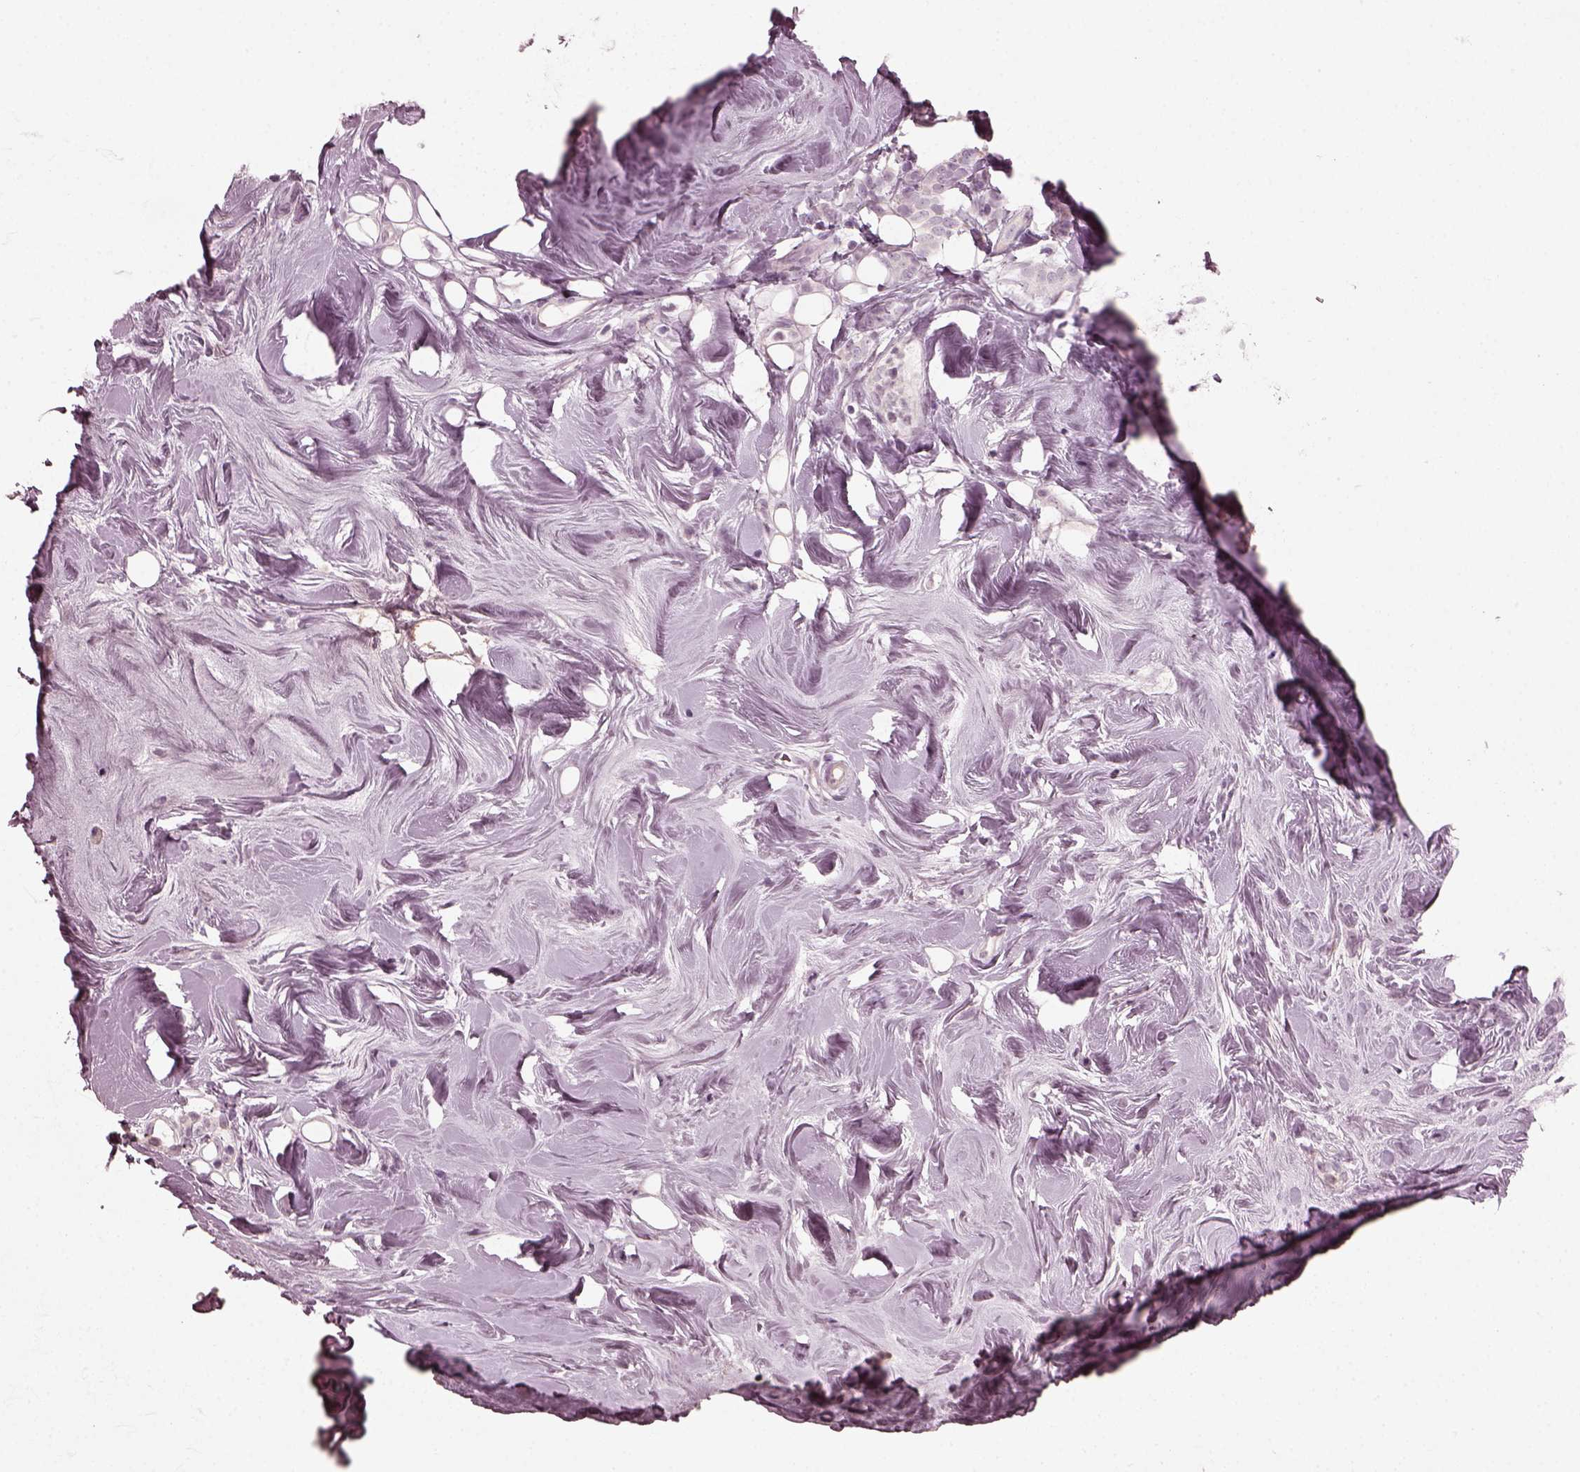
{"staining": {"intensity": "negative", "quantity": "none", "location": "none"}, "tissue": "breast cancer", "cell_type": "Tumor cells", "image_type": "cancer", "snomed": [{"axis": "morphology", "description": "Lobular carcinoma"}, {"axis": "topography", "description": "Breast"}], "caption": "An image of breast lobular carcinoma stained for a protein exhibits no brown staining in tumor cells.", "gene": "OPTC", "patient": {"sex": "female", "age": 49}}